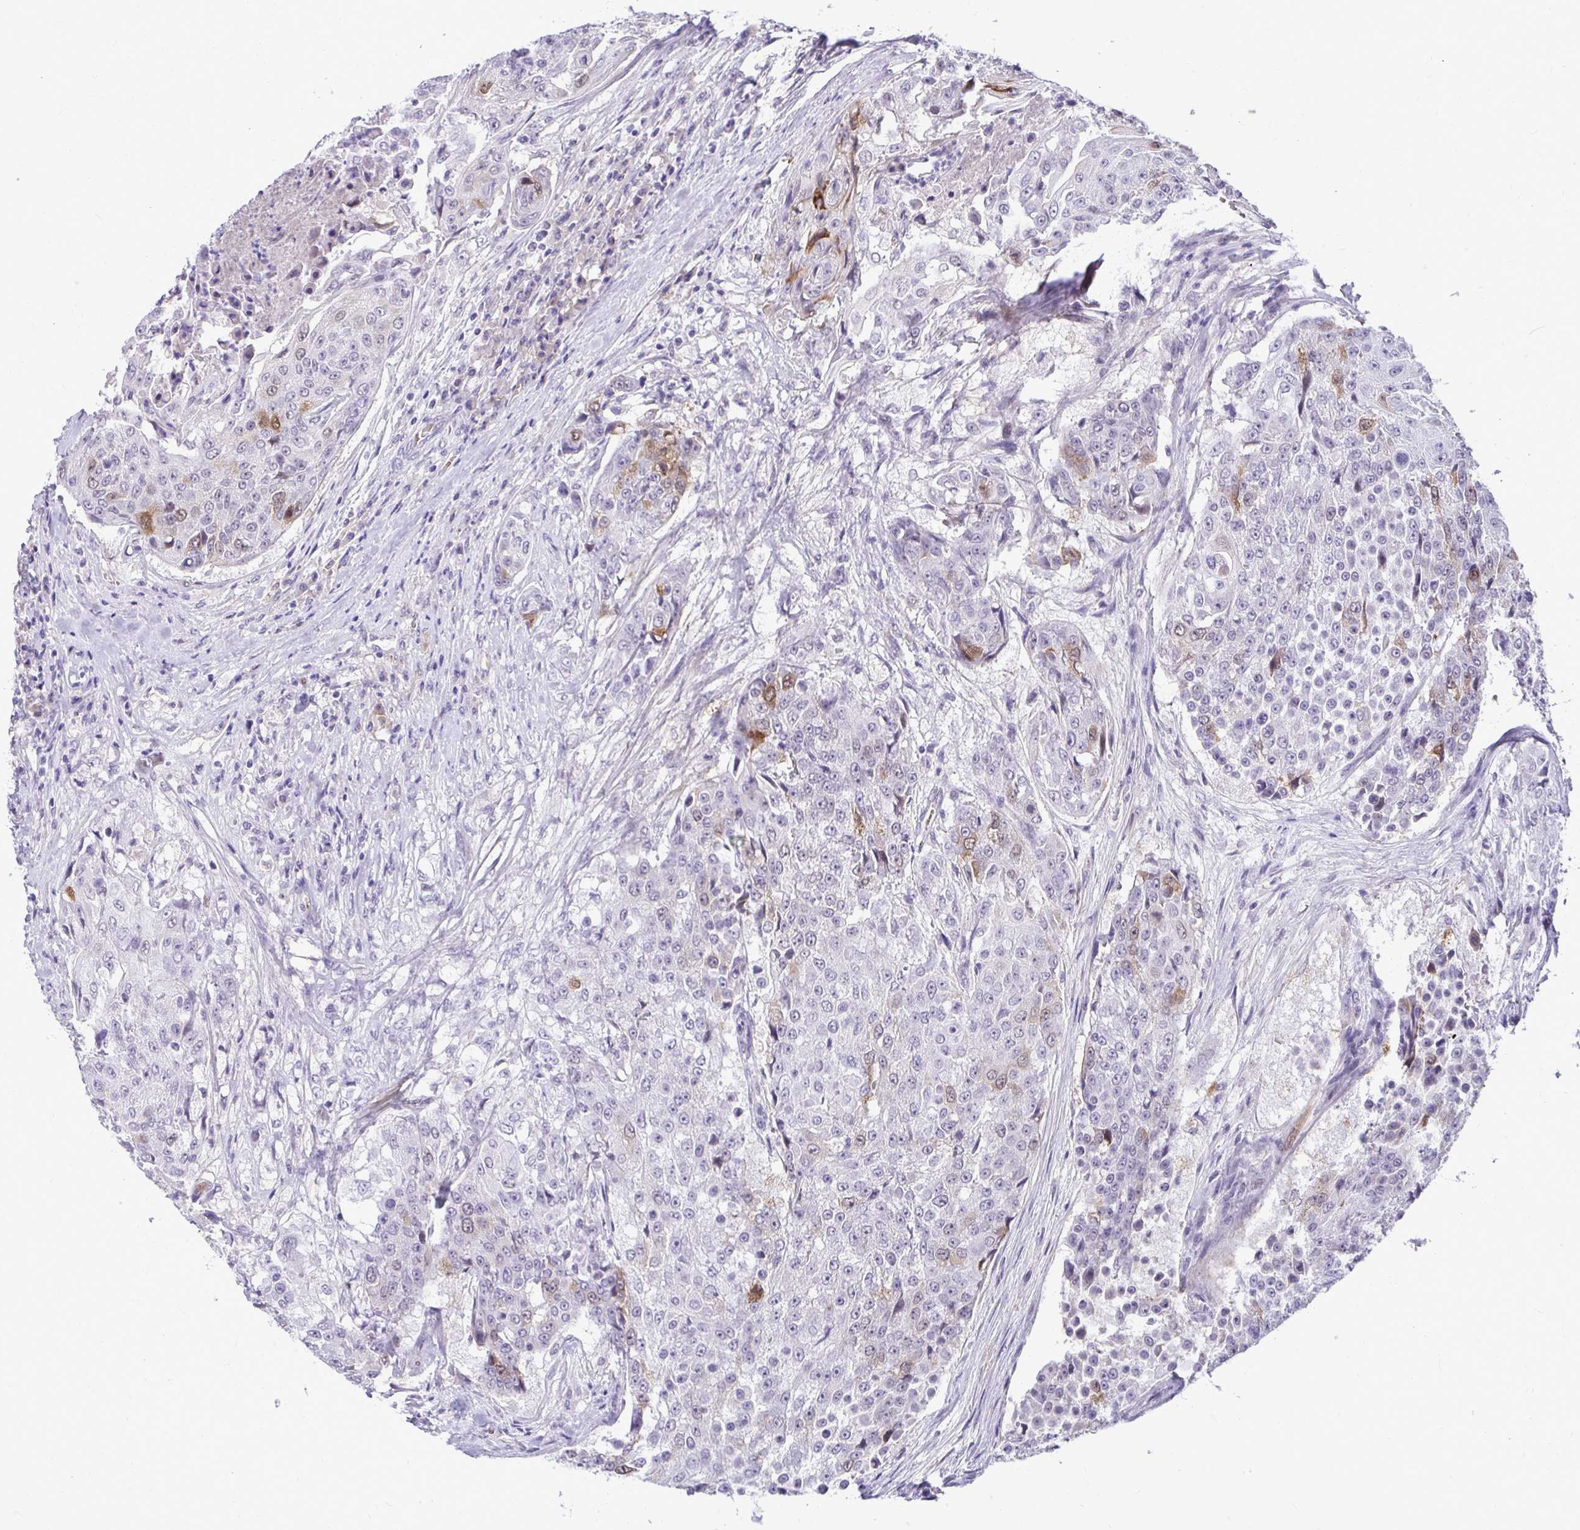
{"staining": {"intensity": "moderate", "quantity": "<25%", "location": "cytoplasmic/membranous,nuclear"}, "tissue": "urothelial cancer", "cell_type": "Tumor cells", "image_type": "cancer", "snomed": [{"axis": "morphology", "description": "Urothelial carcinoma, High grade"}, {"axis": "topography", "description": "Urinary bladder"}], "caption": "Immunohistochemistry (IHC) histopathology image of neoplastic tissue: high-grade urothelial carcinoma stained using IHC shows low levels of moderate protein expression localized specifically in the cytoplasmic/membranous and nuclear of tumor cells, appearing as a cytoplasmic/membranous and nuclear brown color.", "gene": "CDC20", "patient": {"sex": "female", "age": 63}}